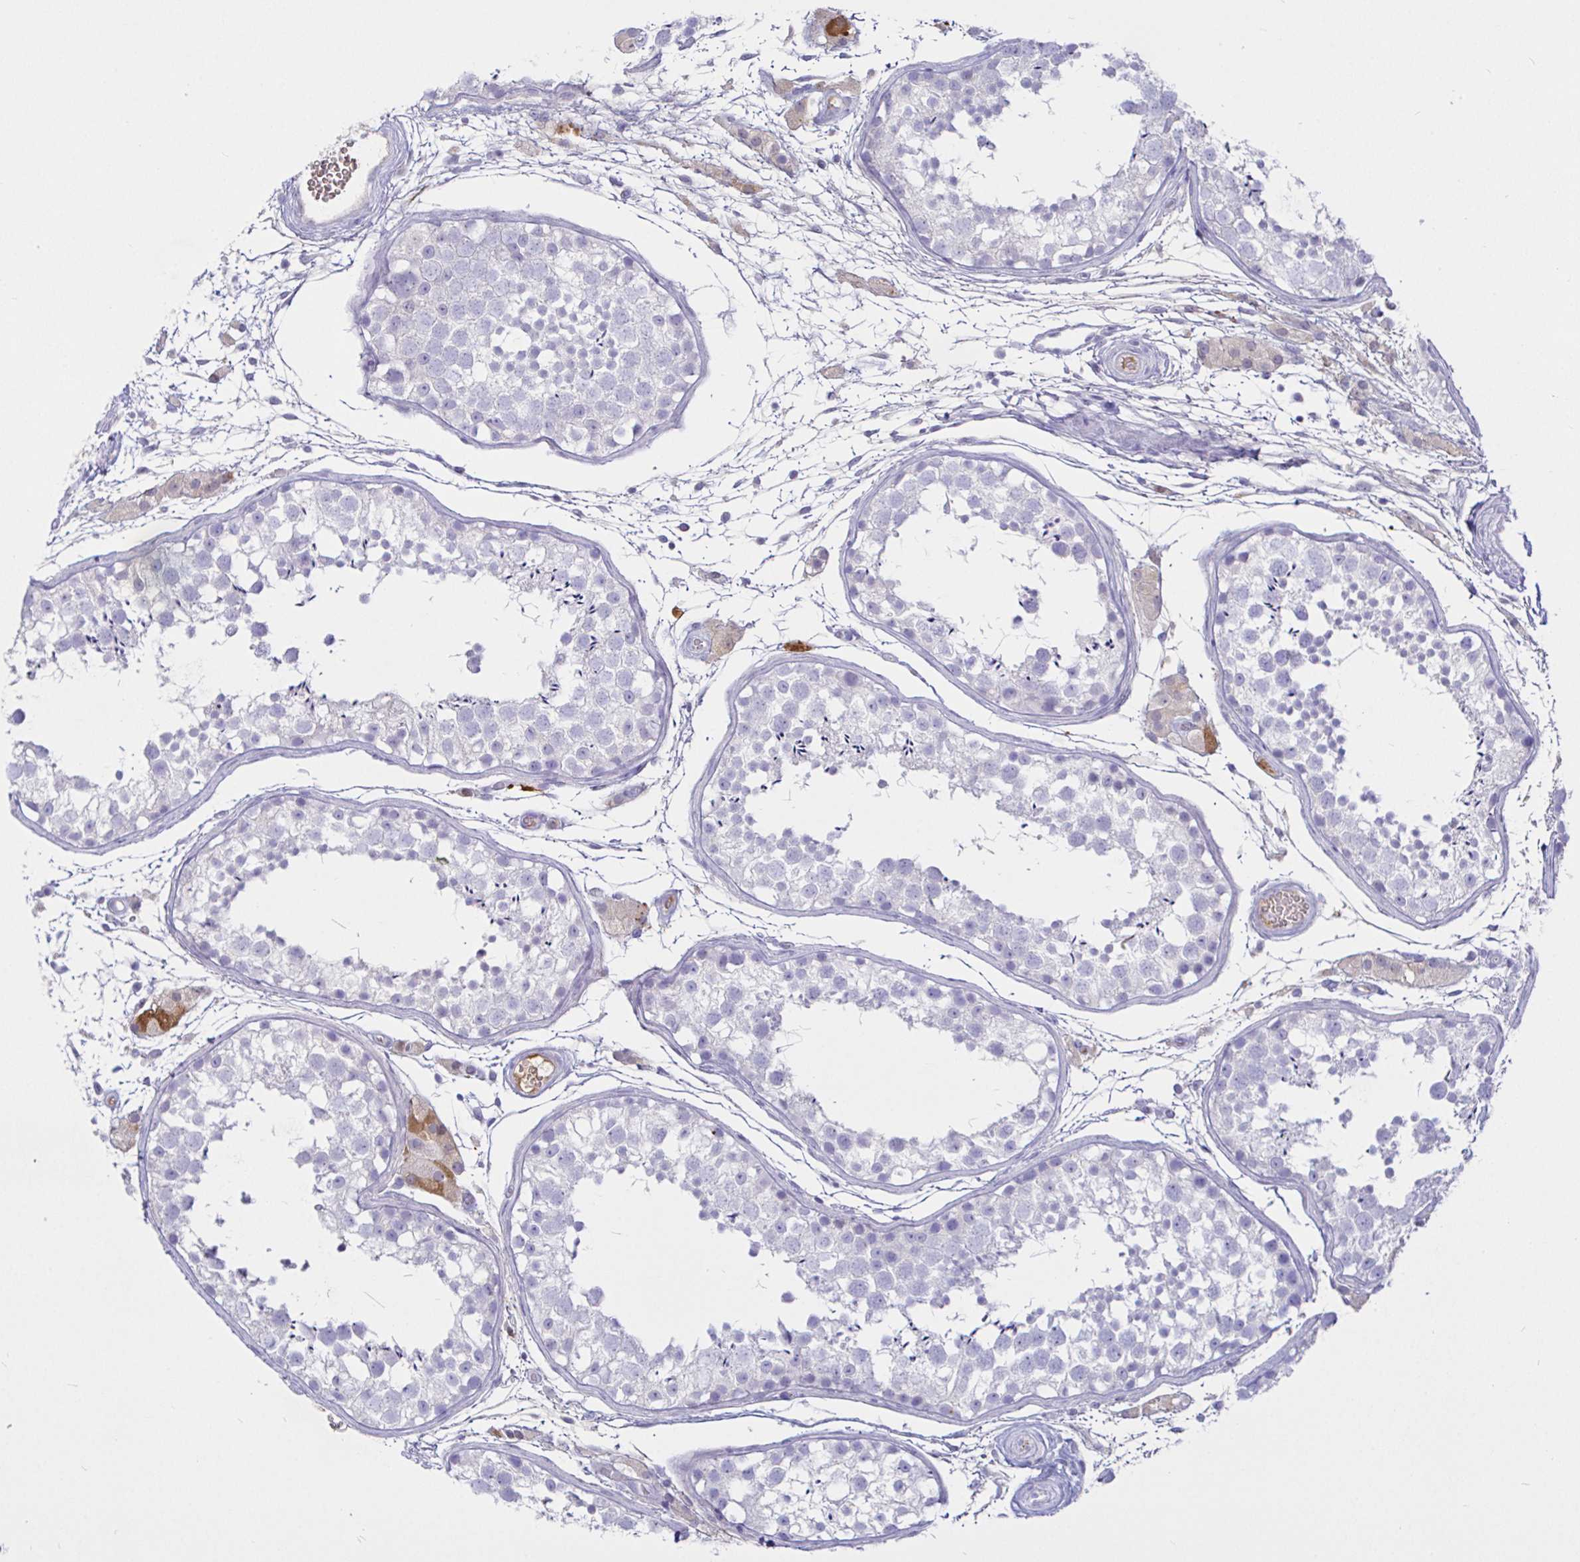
{"staining": {"intensity": "negative", "quantity": "none", "location": "none"}, "tissue": "testis", "cell_type": "Cells in seminiferous ducts", "image_type": "normal", "snomed": [{"axis": "morphology", "description": "Normal tissue, NOS"}, {"axis": "morphology", "description": "Seminoma, NOS"}, {"axis": "topography", "description": "Testis"}], "caption": "A histopathology image of testis stained for a protein displays no brown staining in cells in seminiferous ducts.", "gene": "SAA2", "patient": {"sex": "male", "age": 29}}